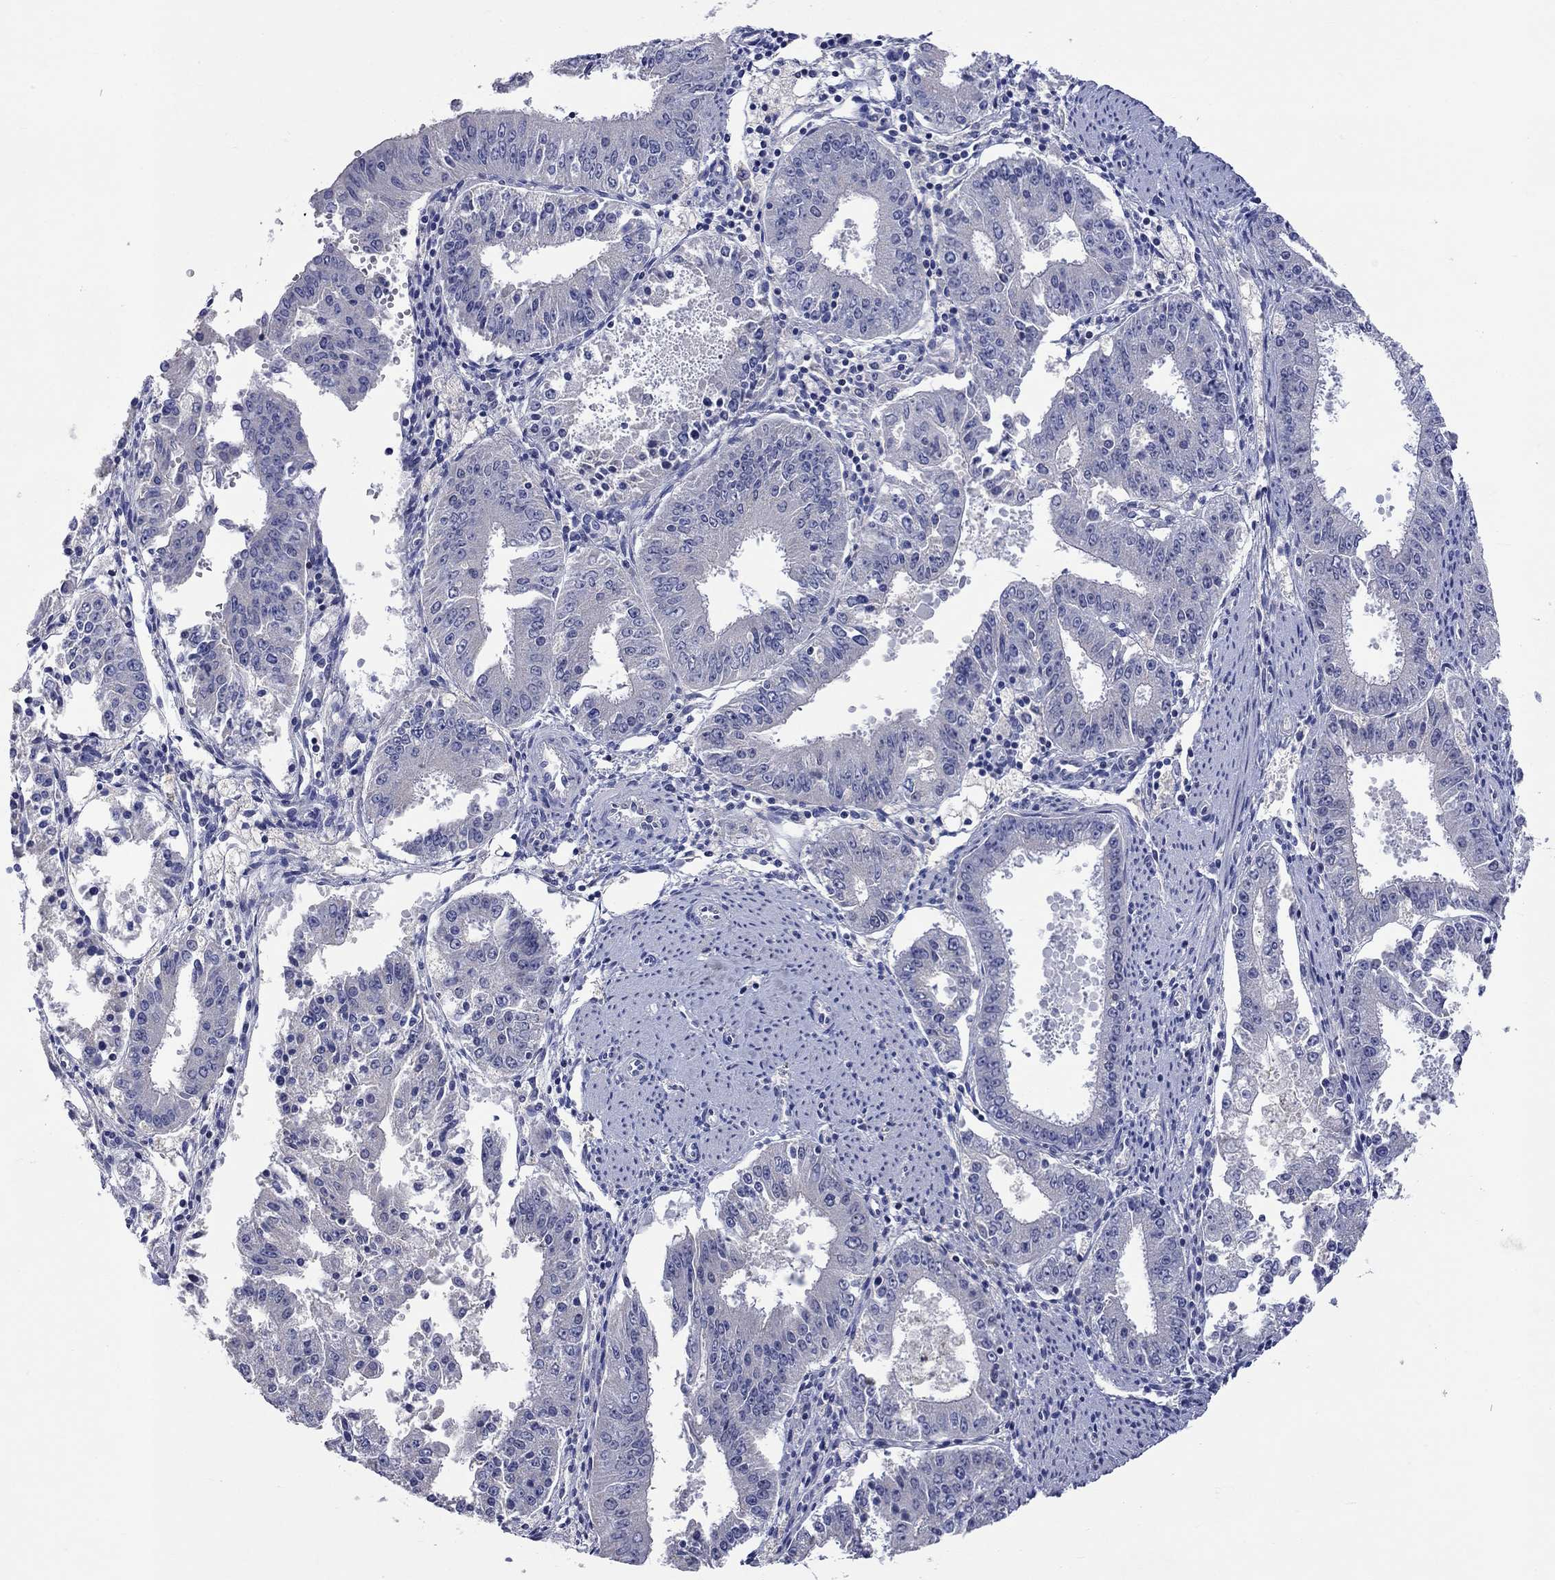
{"staining": {"intensity": "negative", "quantity": "none", "location": "none"}, "tissue": "ovarian cancer", "cell_type": "Tumor cells", "image_type": "cancer", "snomed": [{"axis": "morphology", "description": "Carcinoma, endometroid"}, {"axis": "topography", "description": "Ovary"}], "caption": "Tumor cells are negative for protein expression in human ovarian cancer (endometroid carcinoma).", "gene": "LRFN4", "patient": {"sex": "female", "age": 42}}